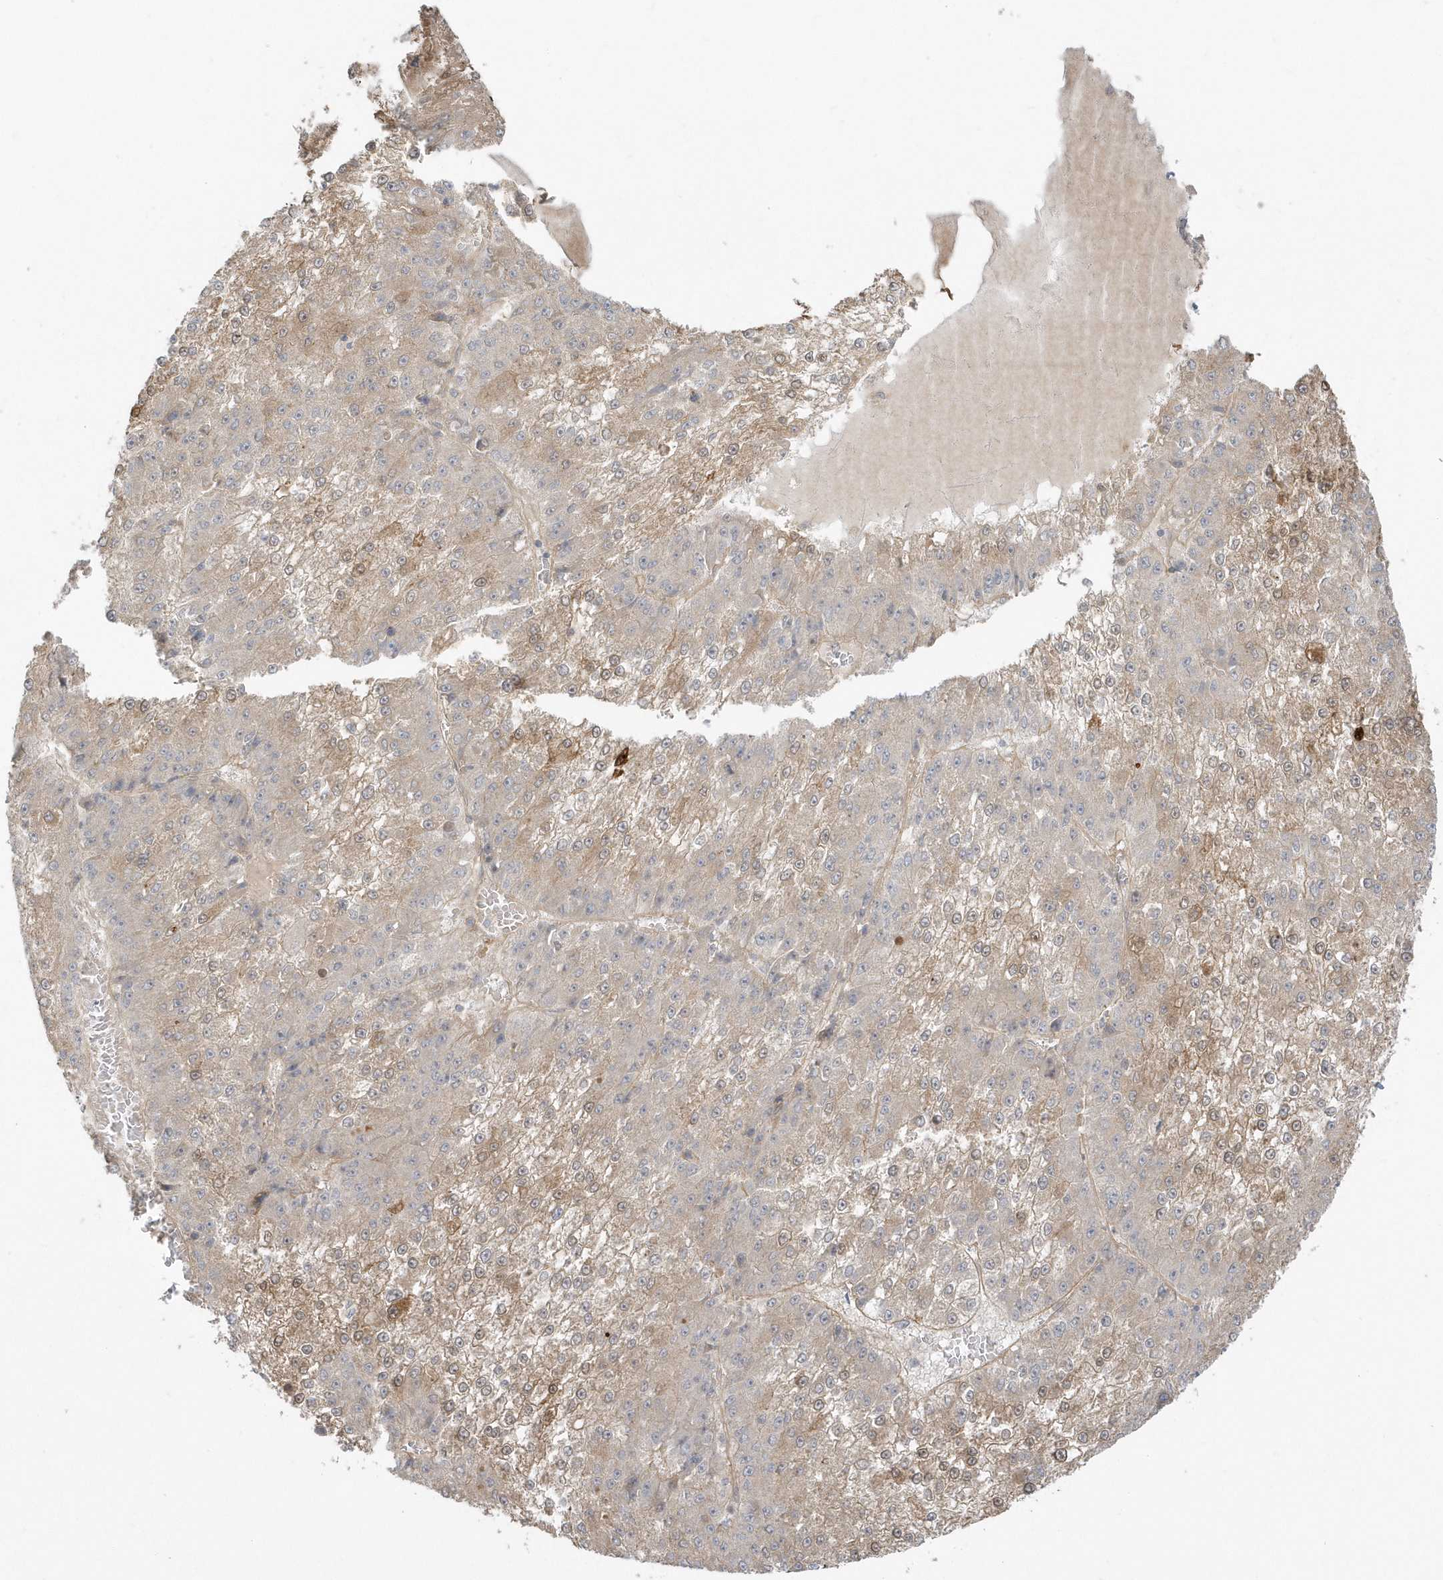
{"staining": {"intensity": "weak", "quantity": "<25%", "location": "cytoplasmic/membranous"}, "tissue": "liver cancer", "cell_type": "Tumor cells", "image_type": "cancer", "snomed": [{"axis": "morphology", "description": "Carcinoma, Hepatocellular, NOS"}, {"axis": "topography", "description": "Liver"}], "caption": "Immunohistochemical staining of human hepatocellular carcinoma (liver) exhibits no significant positivity in tumor cells. The staining is performed using DAB brown chromogen with nuclei counter-stained in using hematoxylin.", "gene": "ACTR1A", "patient": {"sex": "female", "age": 73}}